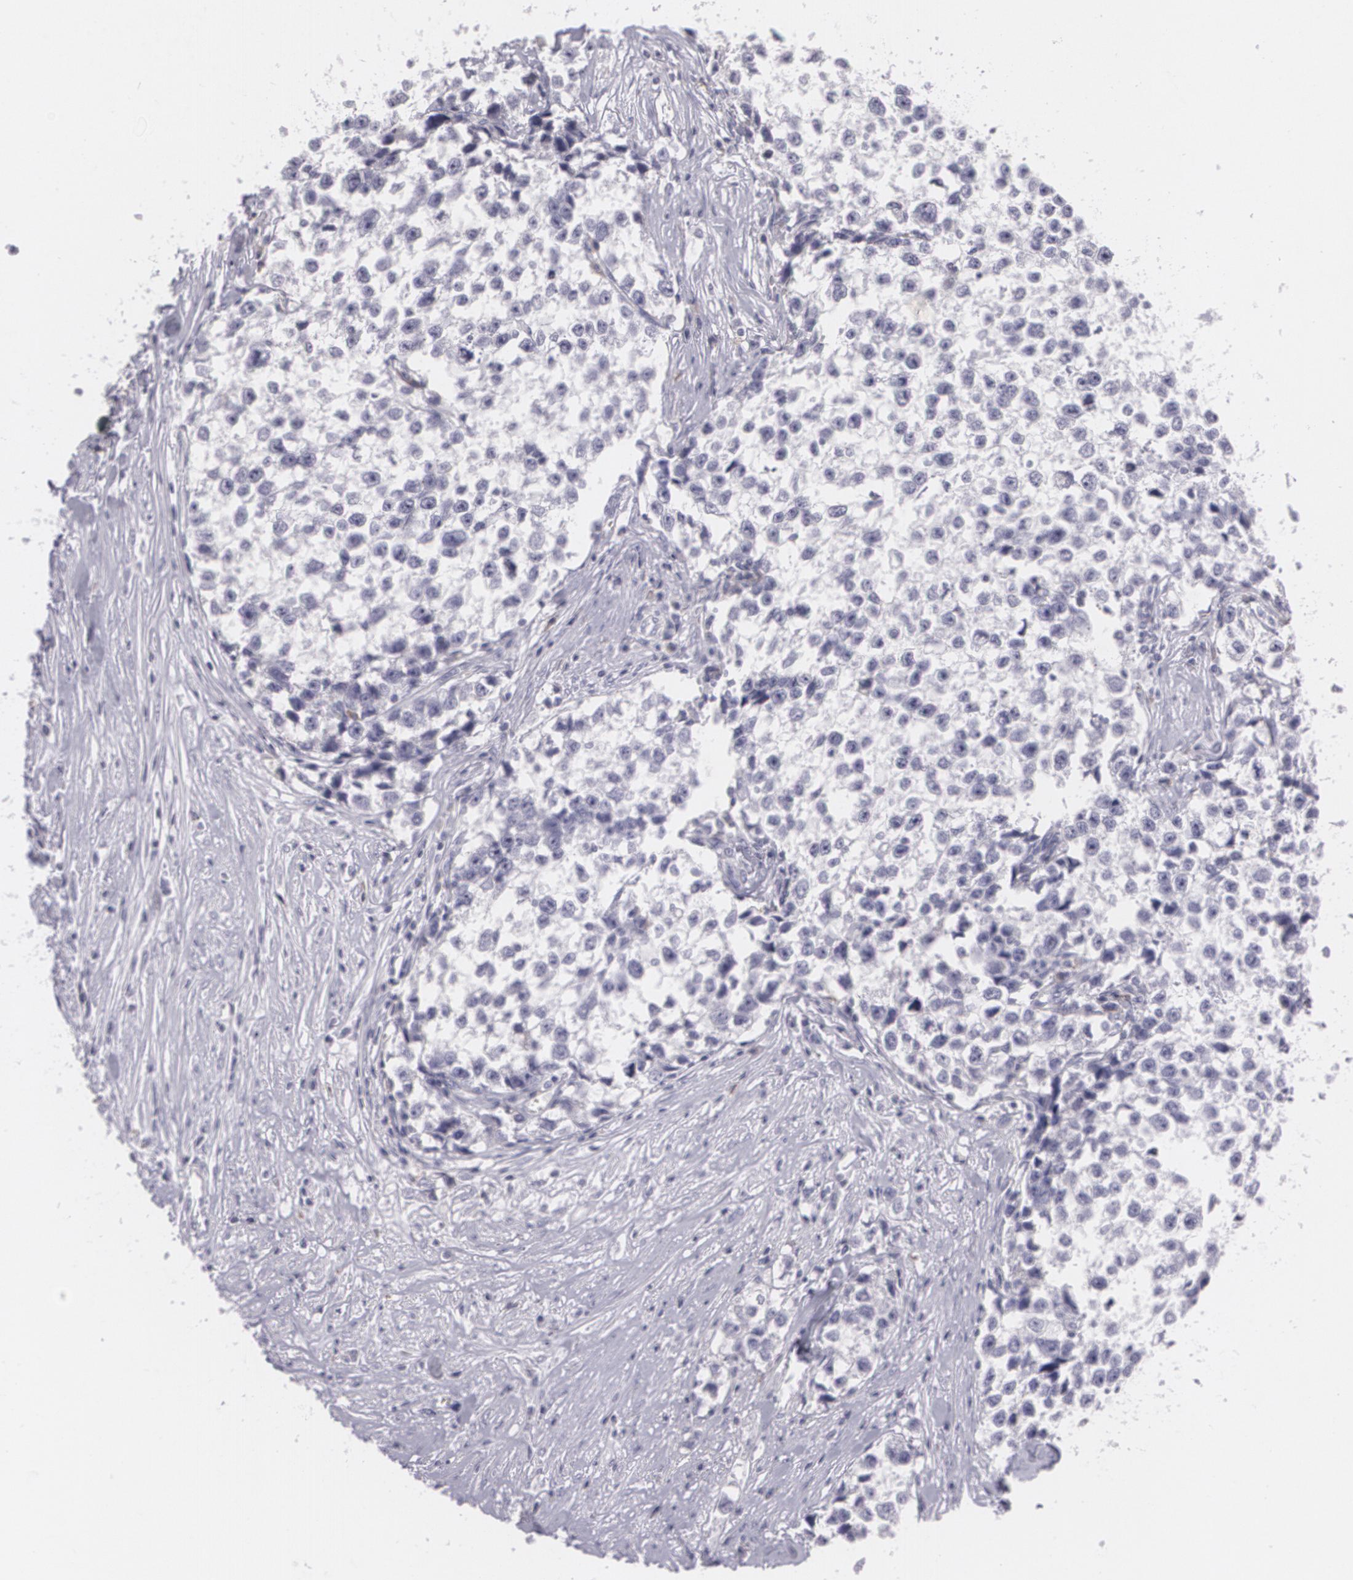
{"staining": {"intensity": "negative", "quantity": "none", "location": "none"}, "tissue": "testis cancer", "cell_type": "Tumor cells", "image_type": "cancer", "snomed": [{"axis": "morphology", "description": "Seminoma, NOS"}, {"axis": "morphology", "description": "Carcinoma, Embryonal, NOS"}, {"axis": "topography", "description": "Testis"}], "caption": "Photomicrograph shows no protein positivity in tumor cells of testis cancer tissue. The staining was performed using DAB to visualize the protein expression in brown, while the nuclei were stained in blue with hematoxylin (Magnification: 20x).", "gene": "MAP2", "patient": {"sex": "male", "age": 30}}